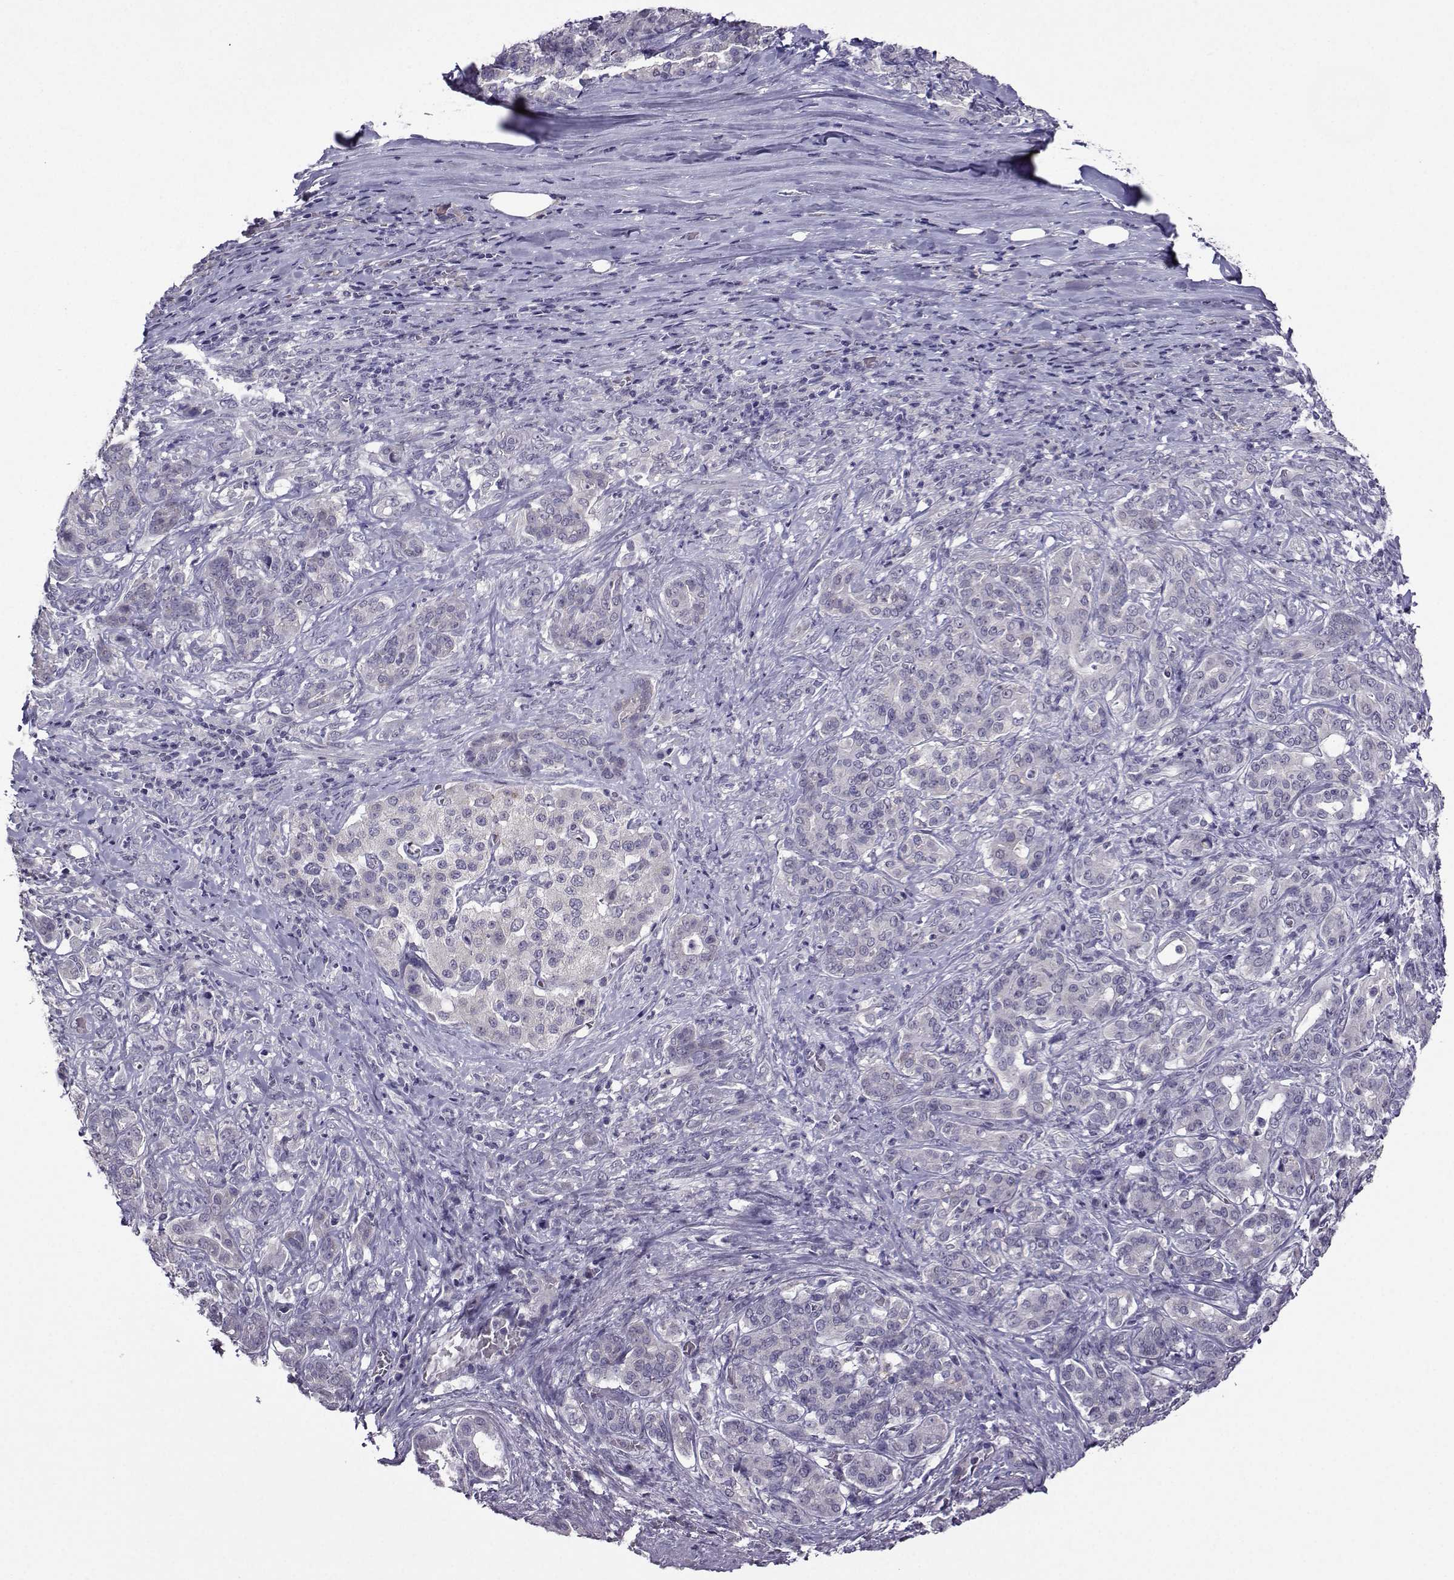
{"staining": {"intensity": "negative", "quantity": "none", "location": "none"}, "tissue": "pancreatic cancer", "cell_type": "Tumor cells", "image_type": "cancer", "snomed": [{"axis": "morphology", "description": "Normal tissue, NOS"}, {"axis": "morphology", "description": "Inflammation, NOS"}, {"axis": "morphology", "description": "Adenocarcinoma, NOS"}, {"axis": "topography", "description": "Pancreas"}], "caption": "IHC micrograph of neoplastic tissue: human pancreatic adenocarcinoma stained with DAB (3,3'-diaminobenzidine) displays no significant protein expression in tumor cells.", "gene": "DDX20", "patient": {"sex": "male", "age": 57}}